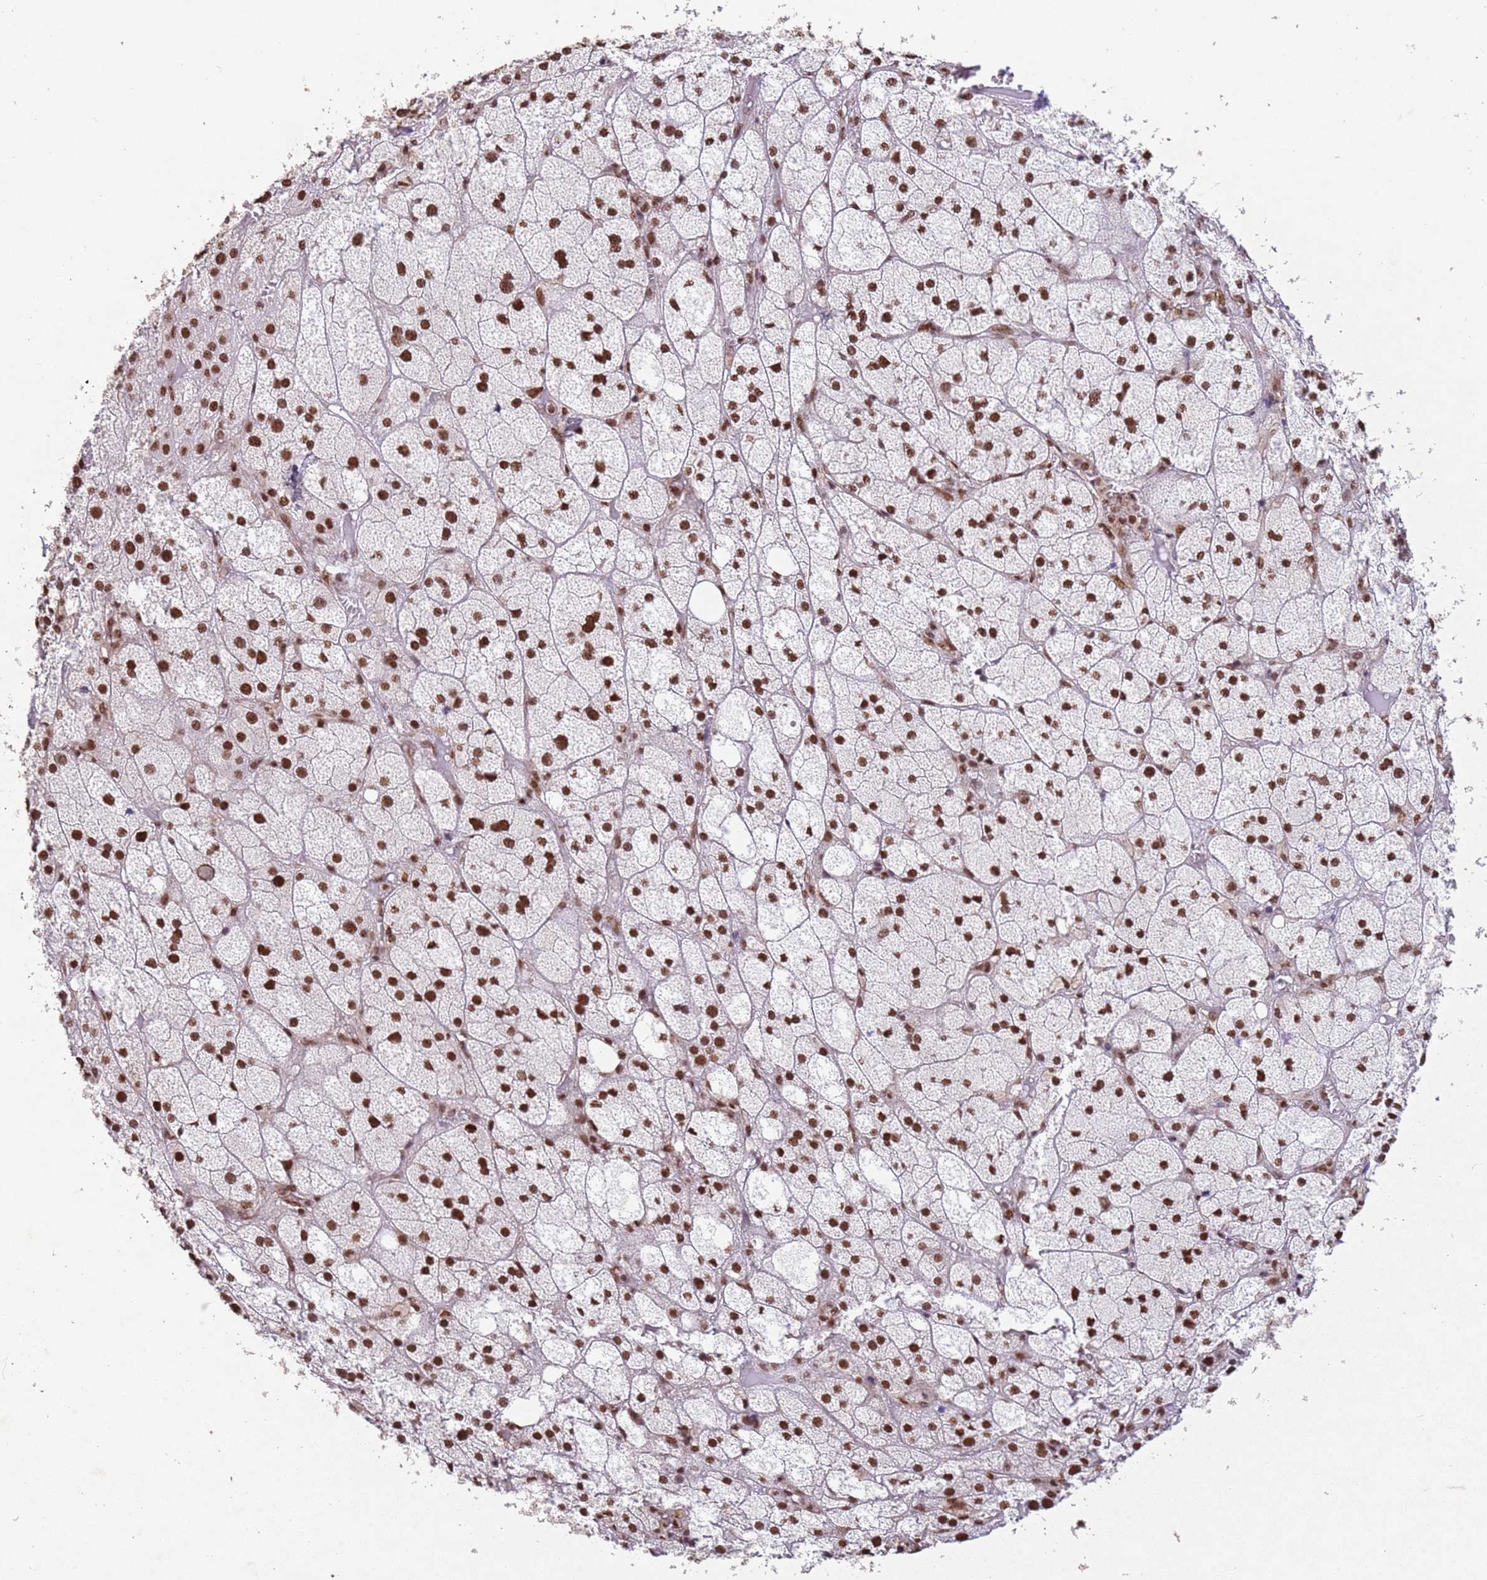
{"staining": {"intensity": "strong", "quantity": ">75%", "location": "nuclear"}, "tissue": "adrenal gland", "cell_type": "Glandular cells", "image_type": "normal", "snomed": [{"axis": "morphology", "description": "Normal tissue, NOS"}, {"axis": "topography", "description": "Adrenal gland"}], "caption": "Immunohistochemistry (DAB) staining of unremarkable adrenal gland shows strong nuclear protein expression in approximately >75% of glandular cells.", "gene": "ESF1", "patient": {"sex": "female", "age": 61}}